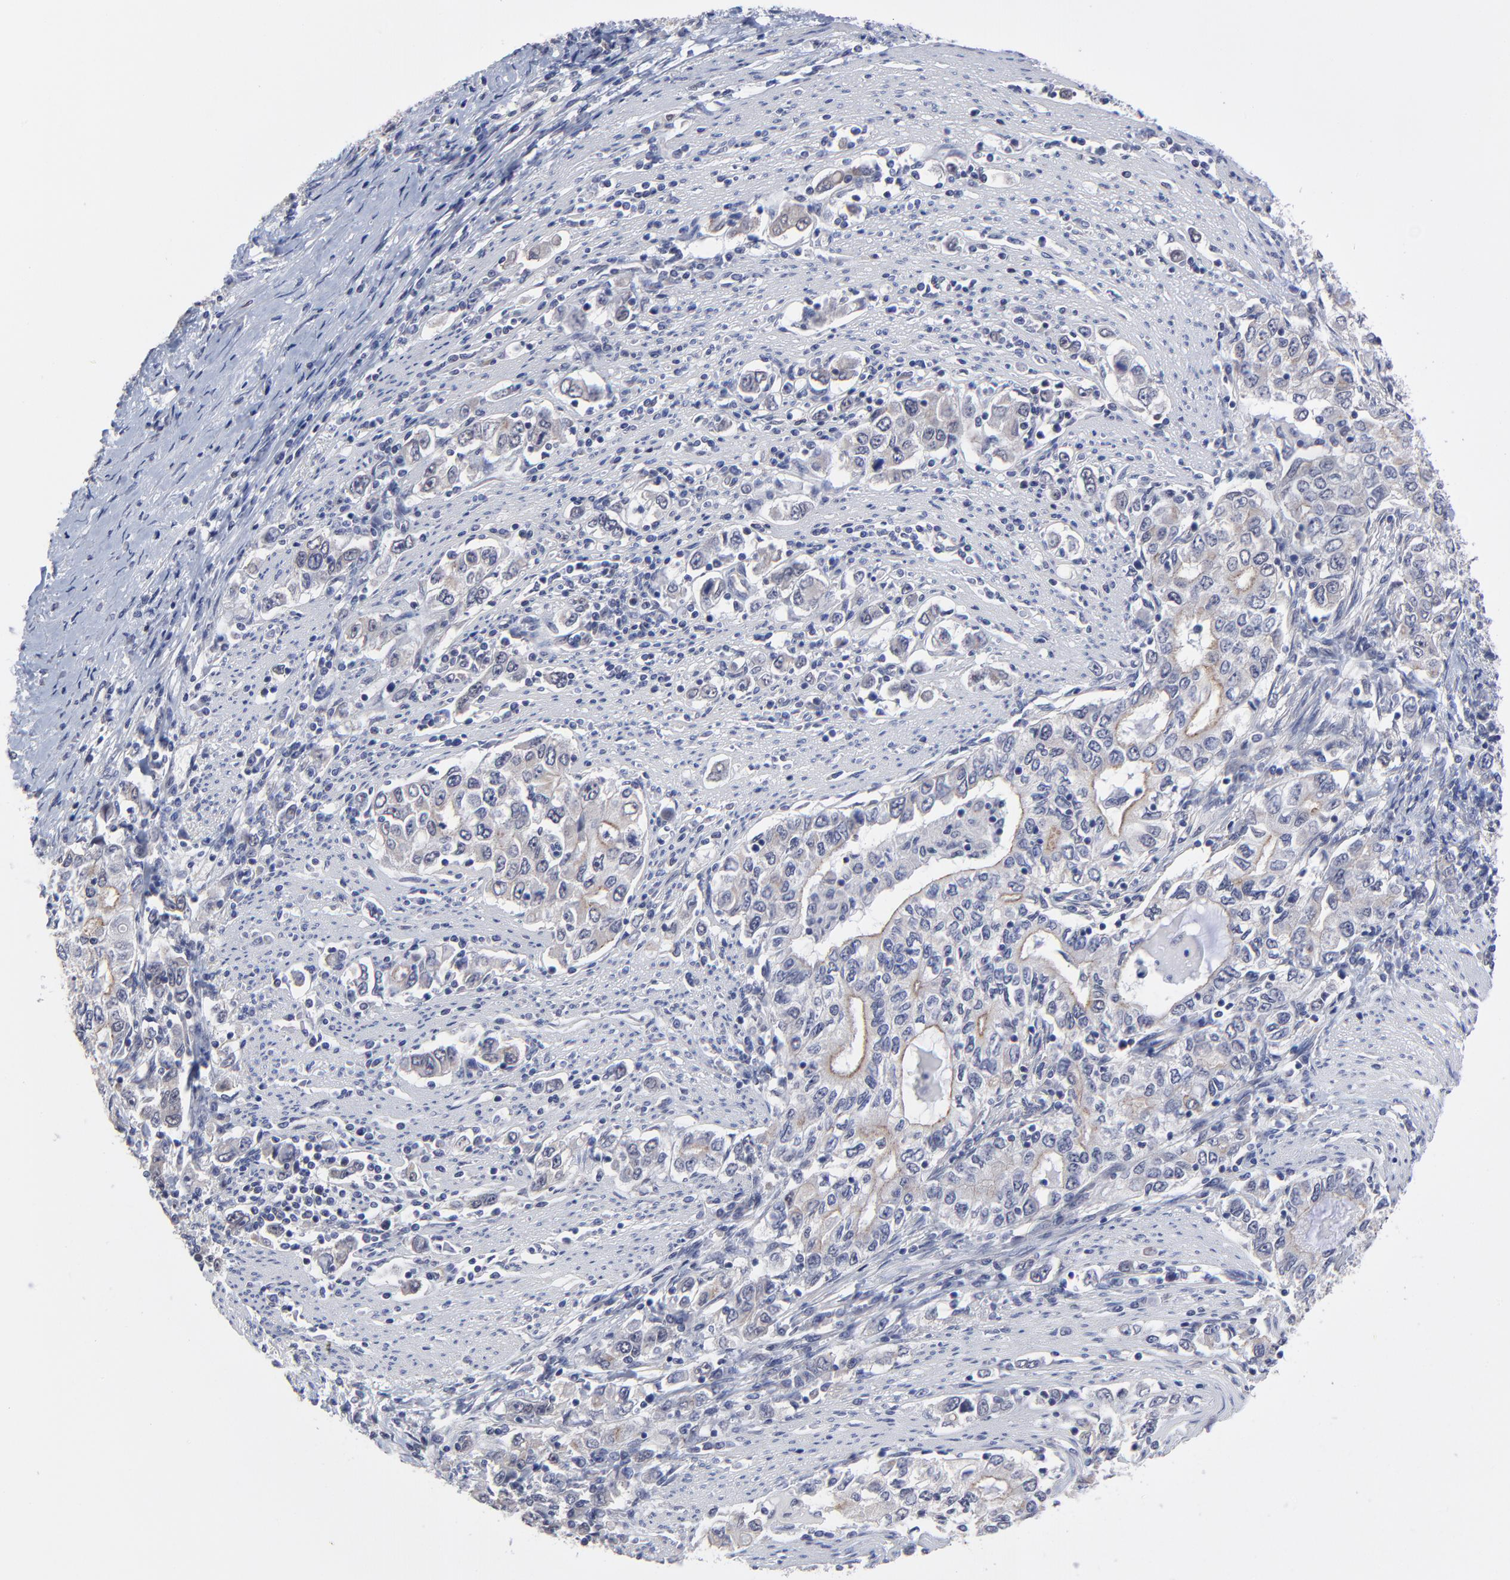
{"staining": {"intensity": "weak", "quantity": ">75%", "location": "cytoplasmic/membranous"}, "tissue": "stomach cancer", "cell_type": "Tumor cells", "image_type": "cancer", "snomed": [{"axis": "morphology", "description": "Adenocarcinoma, NOS"}, {"axis": "topography", "description": "Stomach, lower"}], "caption": "IHC staining of adenocarcinoma (stomach), which shows low levels of weak cytoplasmic/membranous expression in approximately >75% of tumor cells indicating weak cytoplasmic/membranous protein expression. The staining was performed using DAB (3,3'-diaminobenzidine) (brown) for protein detection and nuclei were counterstained in hematoxylin (blue).", "gene": "FBXO8", "patient": {"sex": "female", "age": 72}}